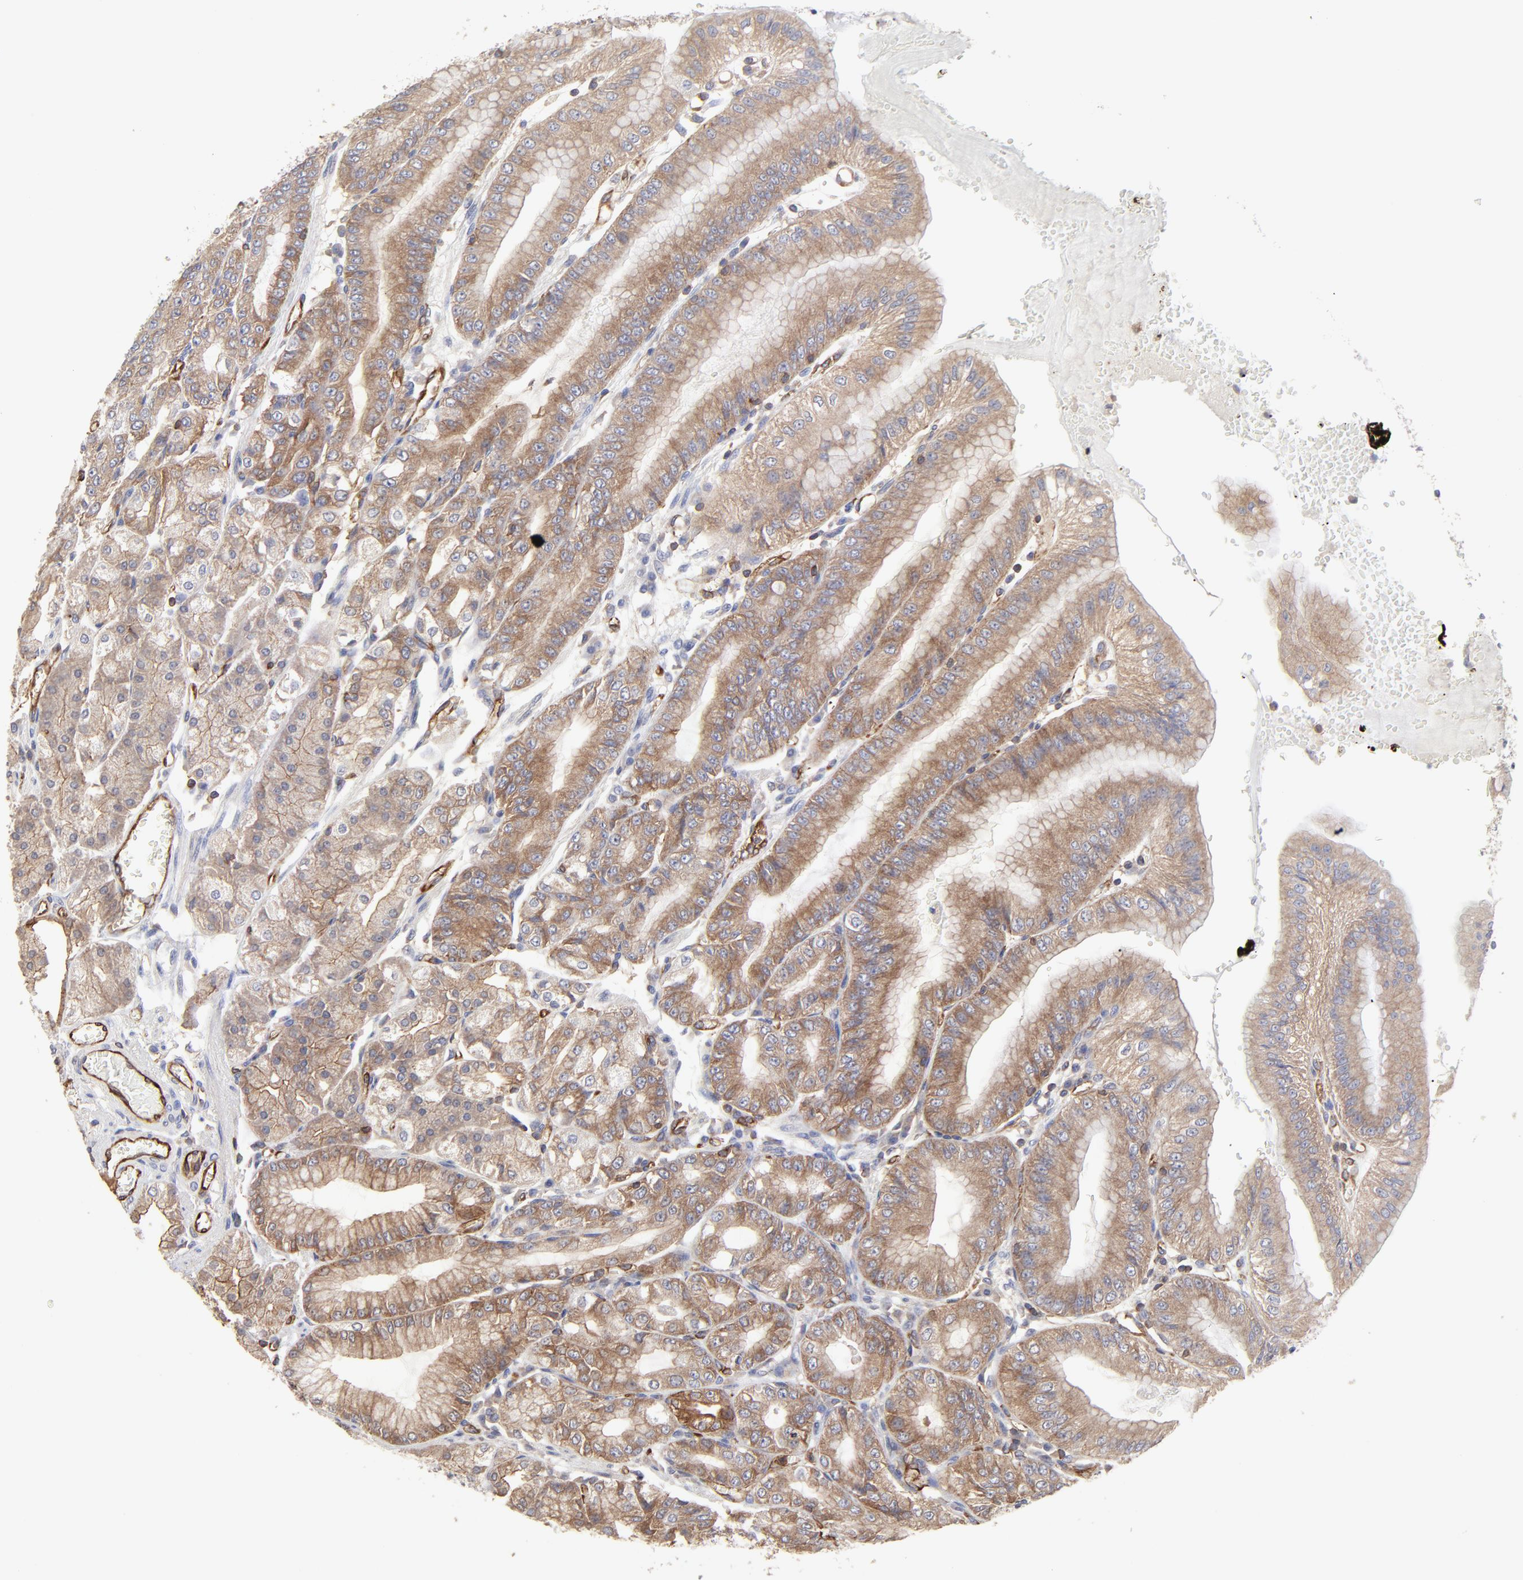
{"staining": {"intensity": "moderate", "quantity": ">75%", "location": "cytoplasmic/membranous"}, "tissue": "stomach", "cell_type": "Glandular cells", "image_type": "normal", "snomed": [{"axis": "morphology", "description": "Normal tissue, NOS"}, {"axis": "topography", "description": "Stomach, lower"}], "caption": "A medium amount of moderate cytoplasmic/membranous expression is appreciated in approximately >75% of glandular cells in benign stomach.", "gene": "SULF2", "patient": {"sex": "male", "age": 71}}